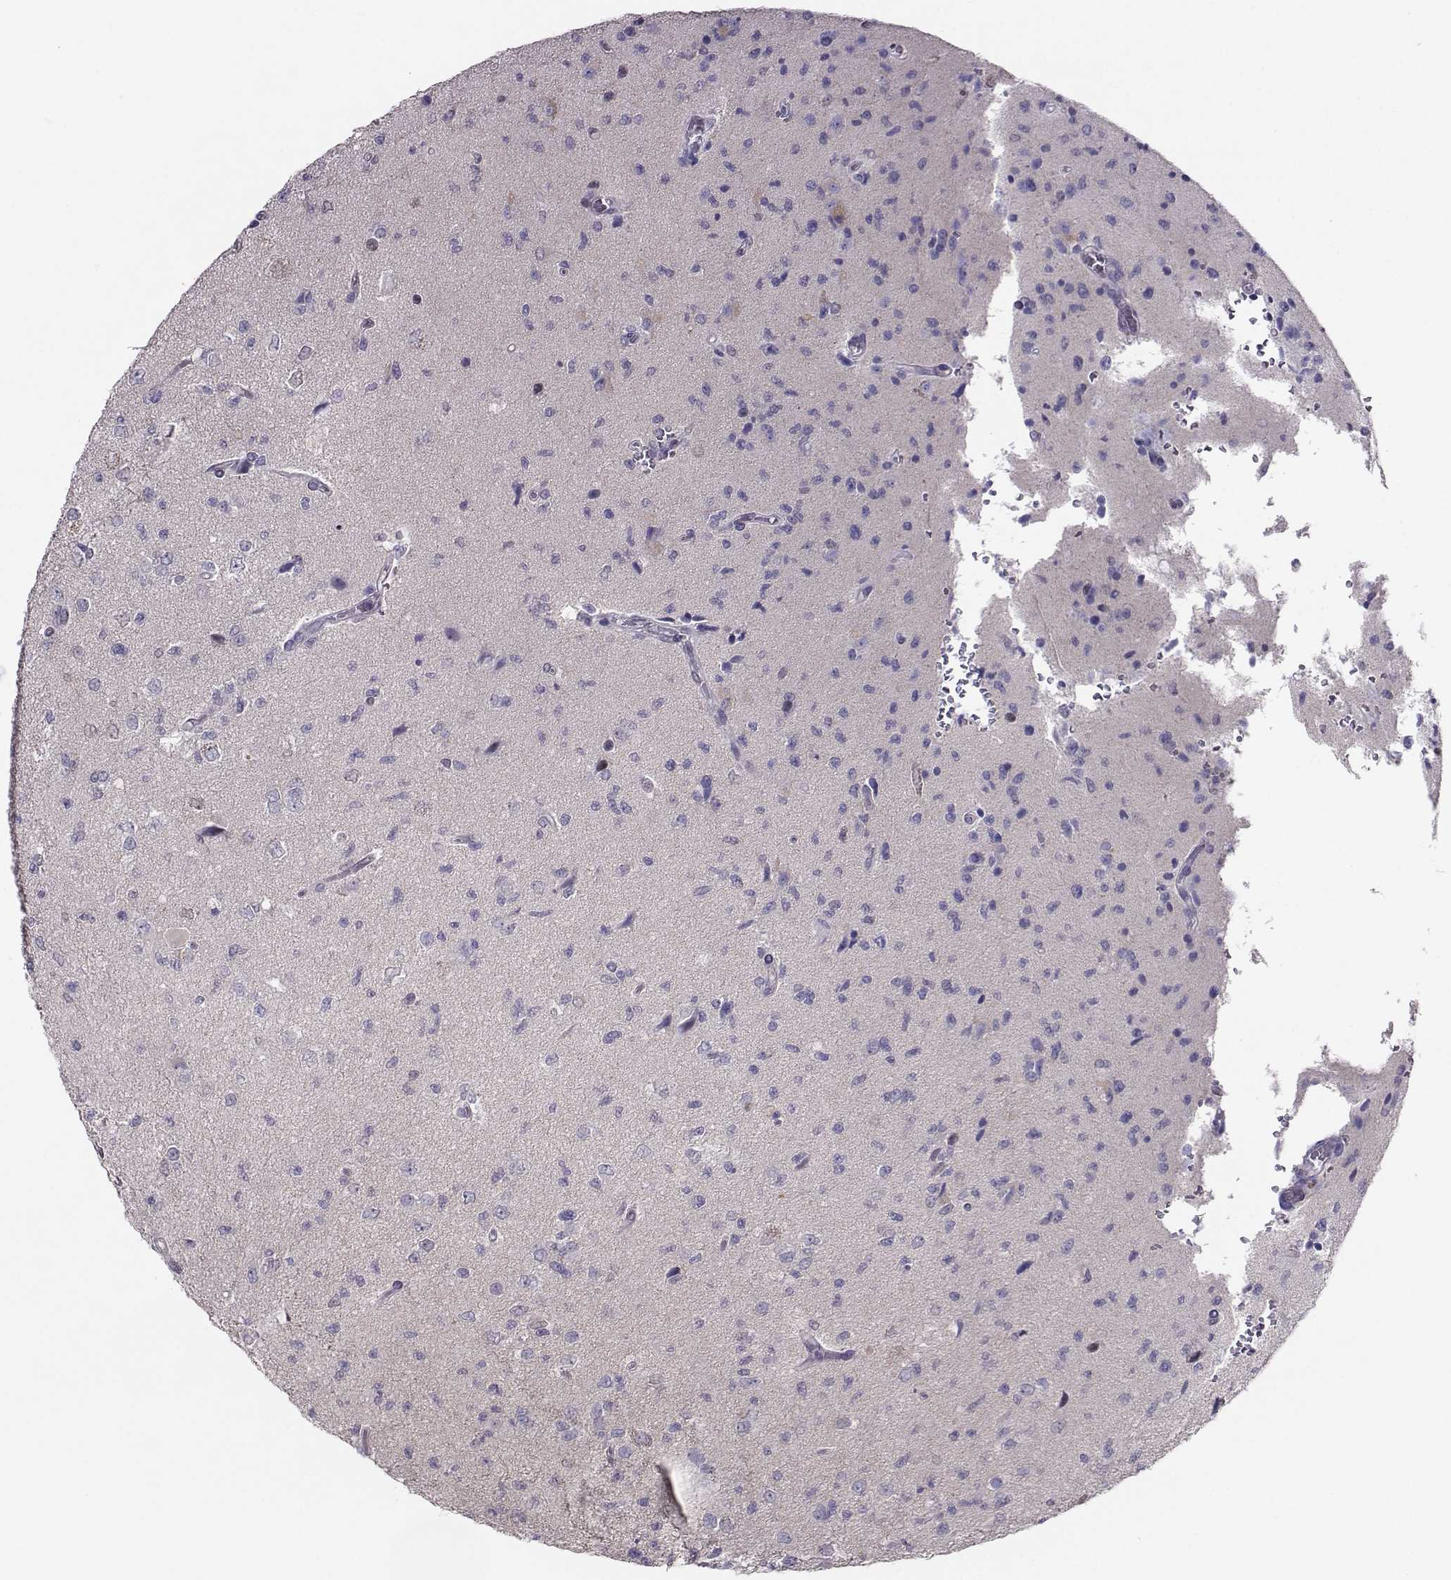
{"staining": {"intensity": "negative", "quantity": "none", "location": "none"}, "tissue": "glioma", "cell_type": "Tumor cells", "image_type": "cancer", "snomed": [{"axis": "morphology", "description": "Glioma, malignant, High grade"}, {"axis": "topography", "description": "Brain"}], "caption": "Micrograph shows no protein staining in tumor cells of malignant glioma (high-grade) tissue. (DAB immunohistochemistry (IHC) with hematoxylin counter stain).", "gene": "PGK1", "patient": {"sex": "male", "age": 56}}